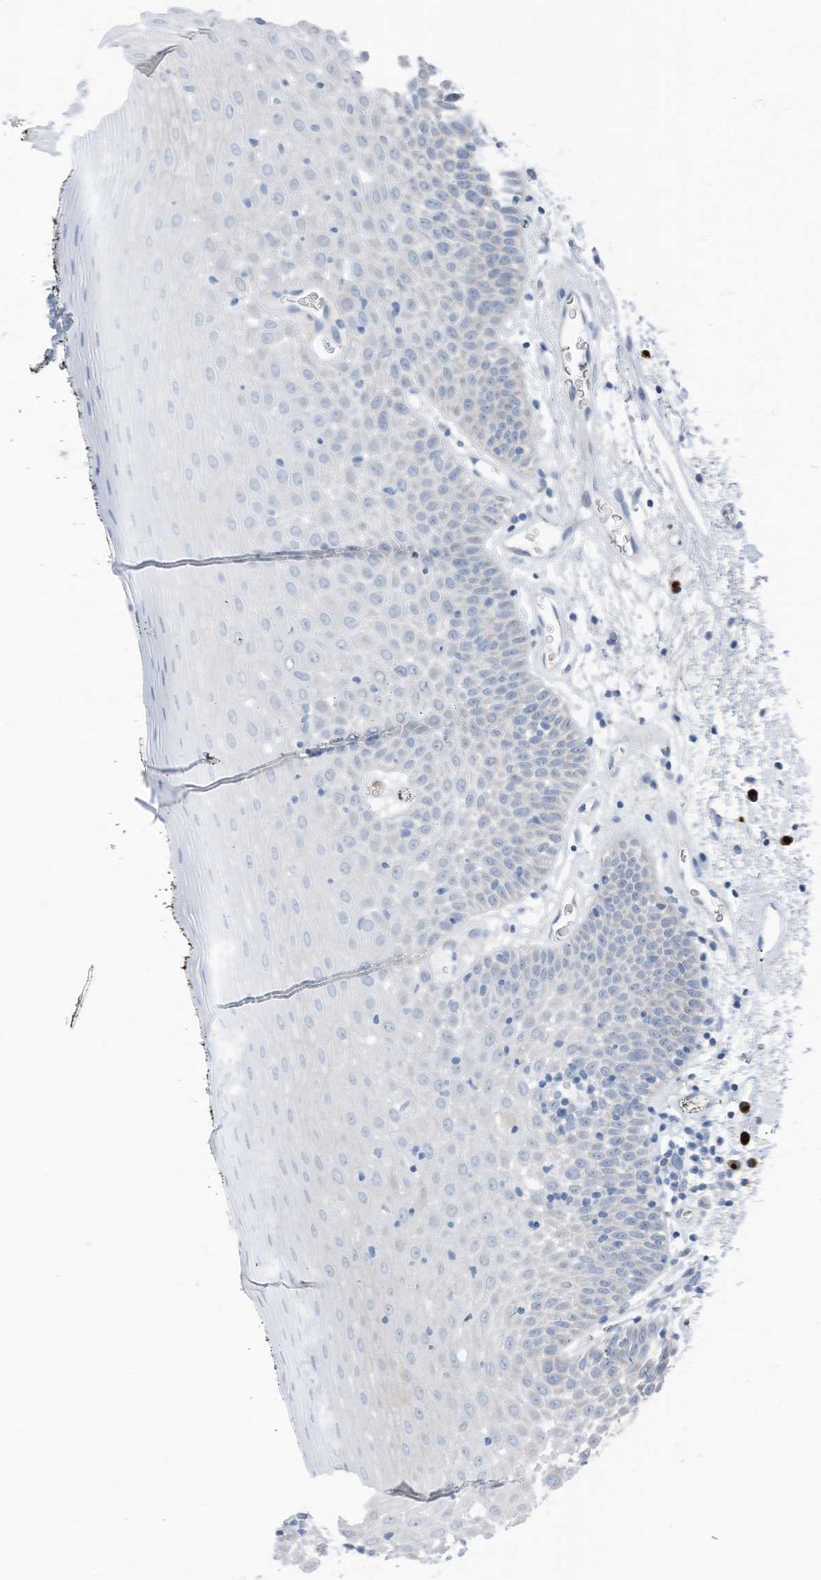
{"staining": {"intensity": "negative", "quantity": "none", "location": "none"}, "tissue": "oral mucosa", "cell_type": "Squamous epithelial cells", "image_type": "normal", "snomed": [{"axis": "morphology", "description": "Normal tissue, NOS"}, {"axis": "topography", "description": "Oral tissue"}], "caption": "Immunohistochemistry micrograph of normal oral mucosa: human oral mucosa stained with DAB (3,3'-diaminobenzidine) displays no significant protein expression in squamous epithelial cells.", "gene": "CHMP2B", "patient": {"sex": "male", "age": 74}}